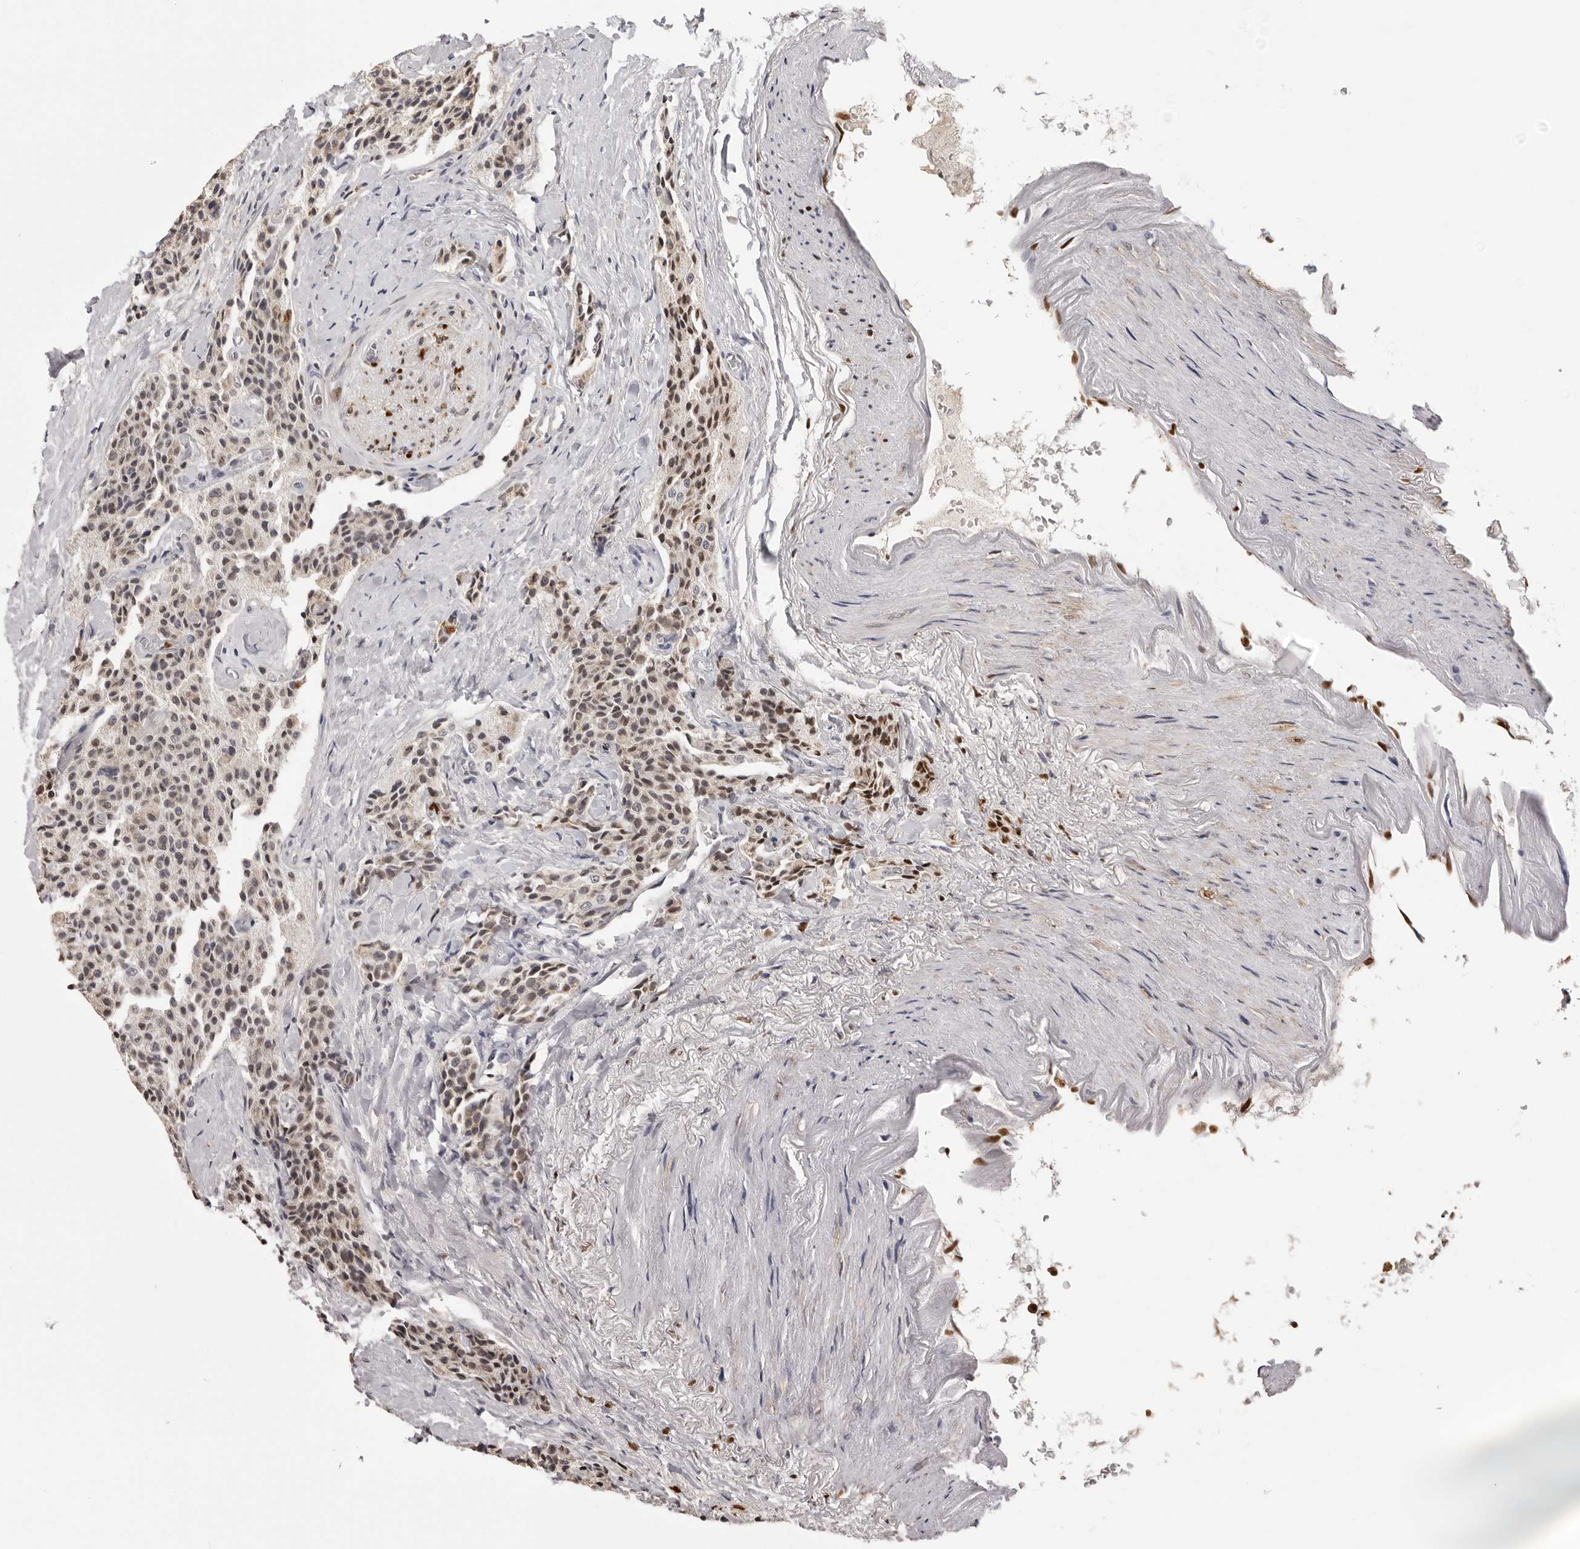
{"staining": {"intensity": "moderate", "quantity": "<25%", "location": "nuclear"}, "tissue": "carcinoid", "cell_type": "Tumor cells", "image_type": "cancer", "snomed": [{"axis": "morphology", "description": "Carcinoid, malignant, NOS"}, {"axis": "topography", "description": "Colon"}], "caption": "Immunohistochemistry (DAB) staining of human carcinoid shows moderate nuclear protein expression in about <25% of tumor cells. (DAB IHC, brown staining for protein, blue staining for nuclei).", "gene": "IL31", "patient": {"sex": "female", "age": 61}}